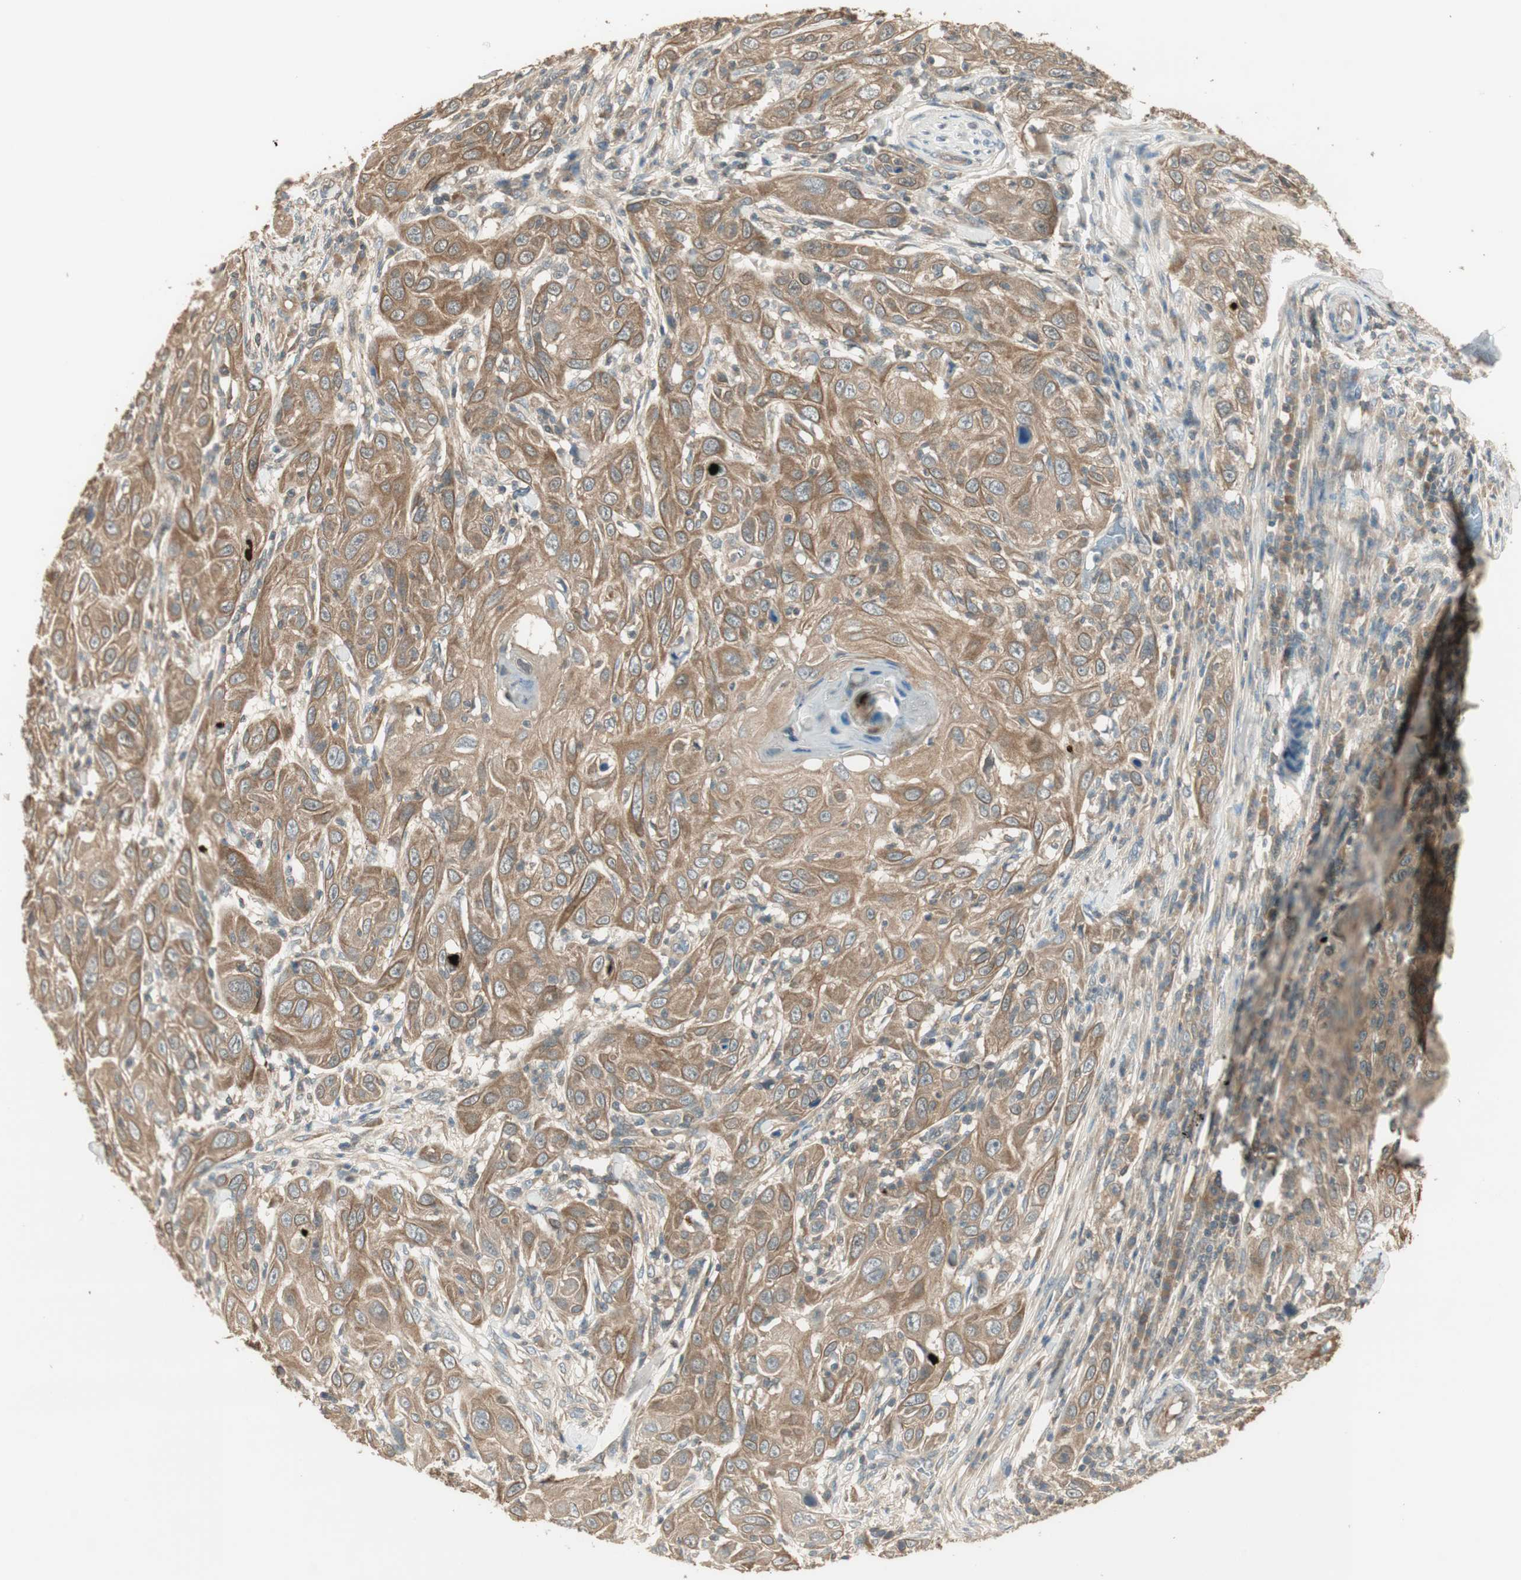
{"staining": {"intensity": "moderate", "quantity": ">75%", "location": "cytoplasmic/membranous"}, "tissue": "skin cancer", "cell_type": "Tumor cells", "image_type": "cancer", "snomed": [{"axis": "morphology", "description": "Squamous cell carcinoma, NOS"}, {"axis": "topography", "description": "Skin"}], "caption": "Immunohistochemistry staining of squamous cell carcinoma (skin), which shows medium levels of moderate cytoplasmic/membranous staining in approximately >75% of tumor cells indicating moderate cytoplasmic/membranous protein expression. The staining was performed using DAB (3,3'-diaminobenzidine) (brown) for protein detection and nuclei were counterstained in hematoxylin (blue).", "gene": "PFDN5", "patient": {"sex": "female", "age": 88}}